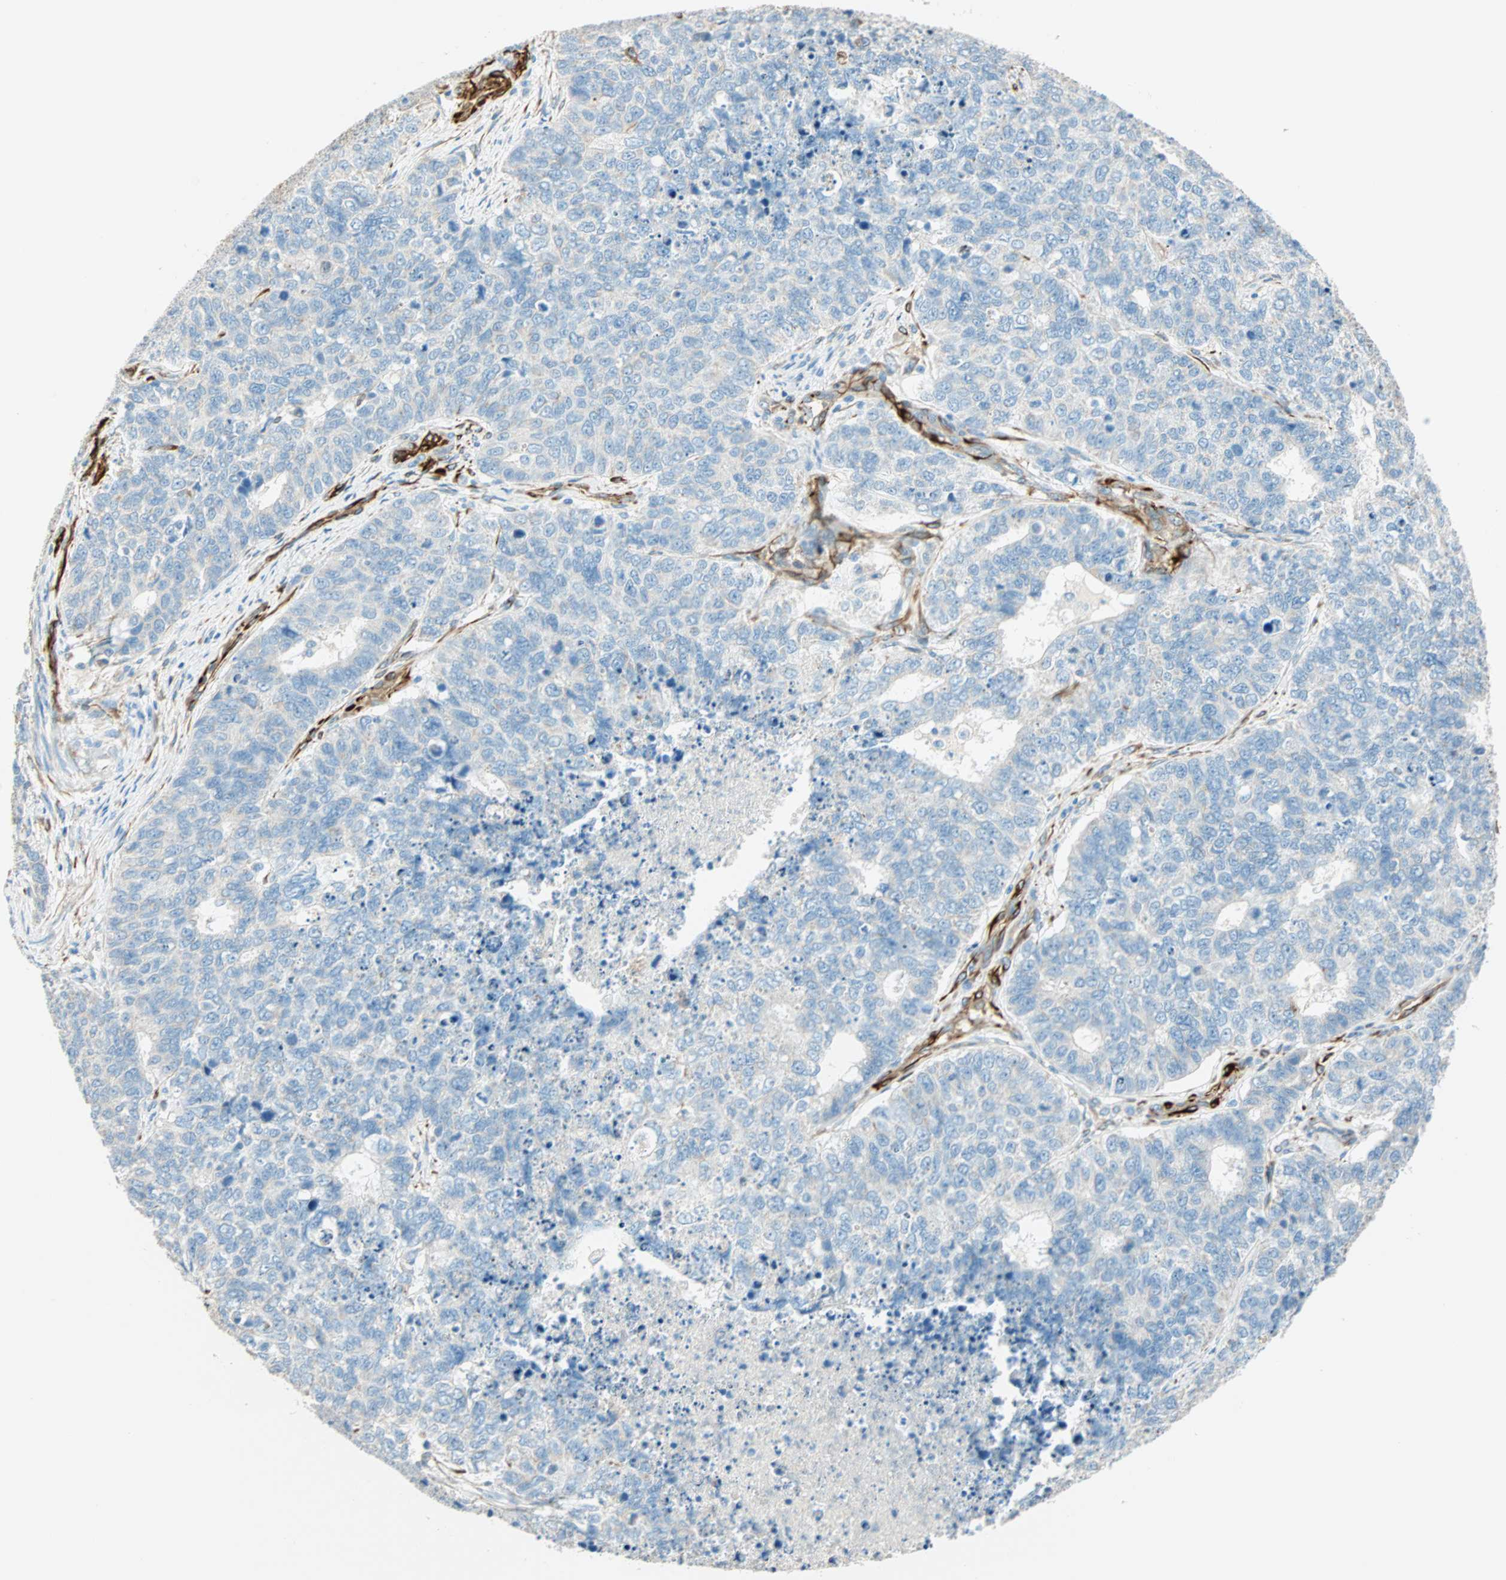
{"staining": {"intensity": "negative", "quantity": "none", "location": "none"}, "tissue": "cervical cancer", "cell_type": "Tumor cells", "image_type": "cancer", "snomed": [{"axis": "morphology", "description": "Squamous cell carcinoma, NOS"}, {"axis": "topography", "description": "Cervix"}], "caption": "DAB immunohistochemical staining of human cervical squamous cell carcinoma exhibits no significant positivity in tumor cells.", "gene": "NES", "patient": {"sex": "female", "age": 63}}